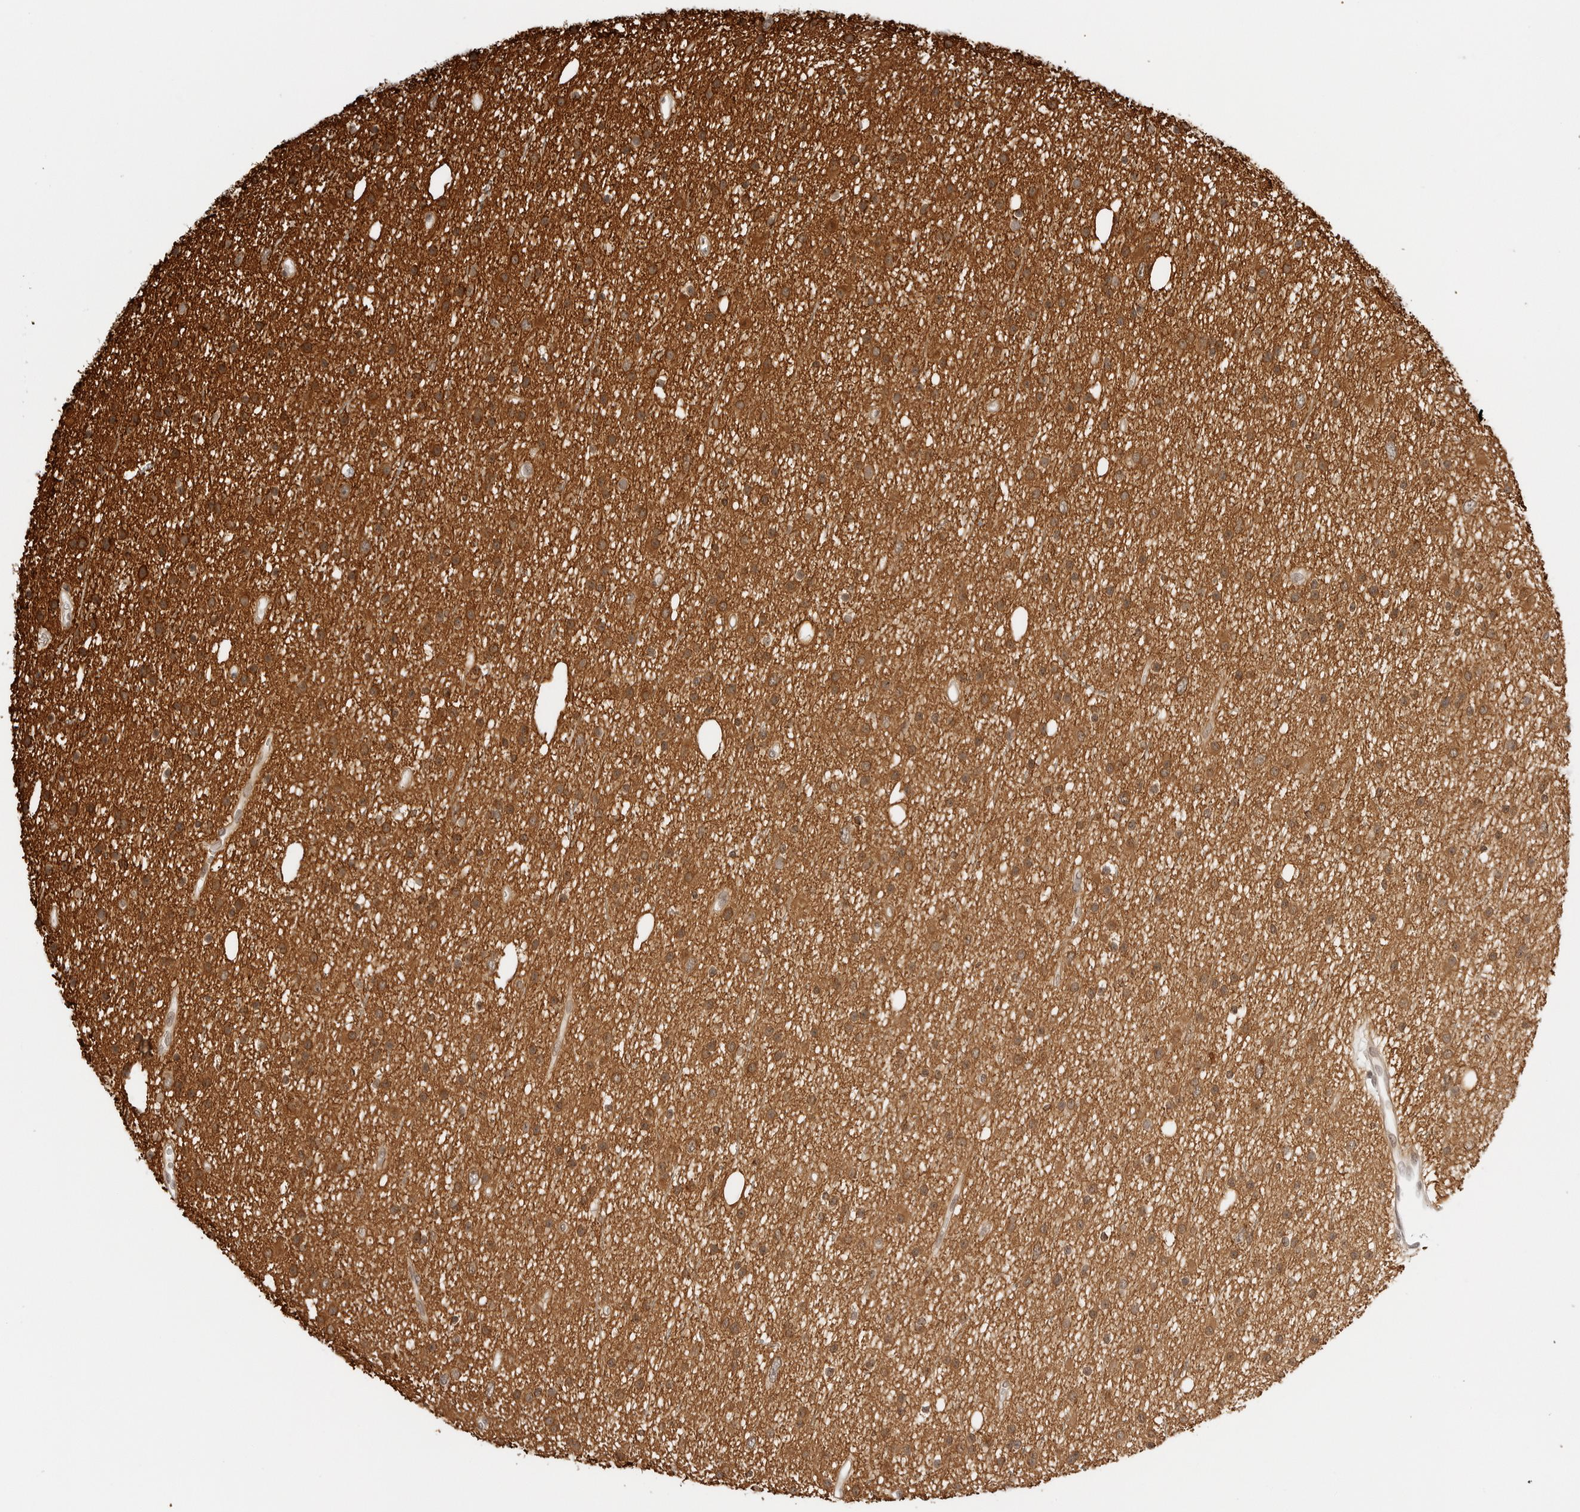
{"staining": {"intensity": "strong", "quantity": ">75%", "location": "cytoplasmic/membranous"}, "tissue": "glioma", "cell_type": "Tumor cells", "image_type": "cancer", "snomed": [{"axis": "morphology", "description": "Glioma, malignant, Low grade"}, {"axis": "topography", "description": "Cerebral cortex"}], "caption": "Protein staining displays strong cytoplasmic/membranous positivity in approximately >75% of tumor cells in low-grade glioma (malignant). (IHC, brightfield microscopy, high magnification).", "gene": "GORAB", "patient": {"sex": "female", "age": 39}}